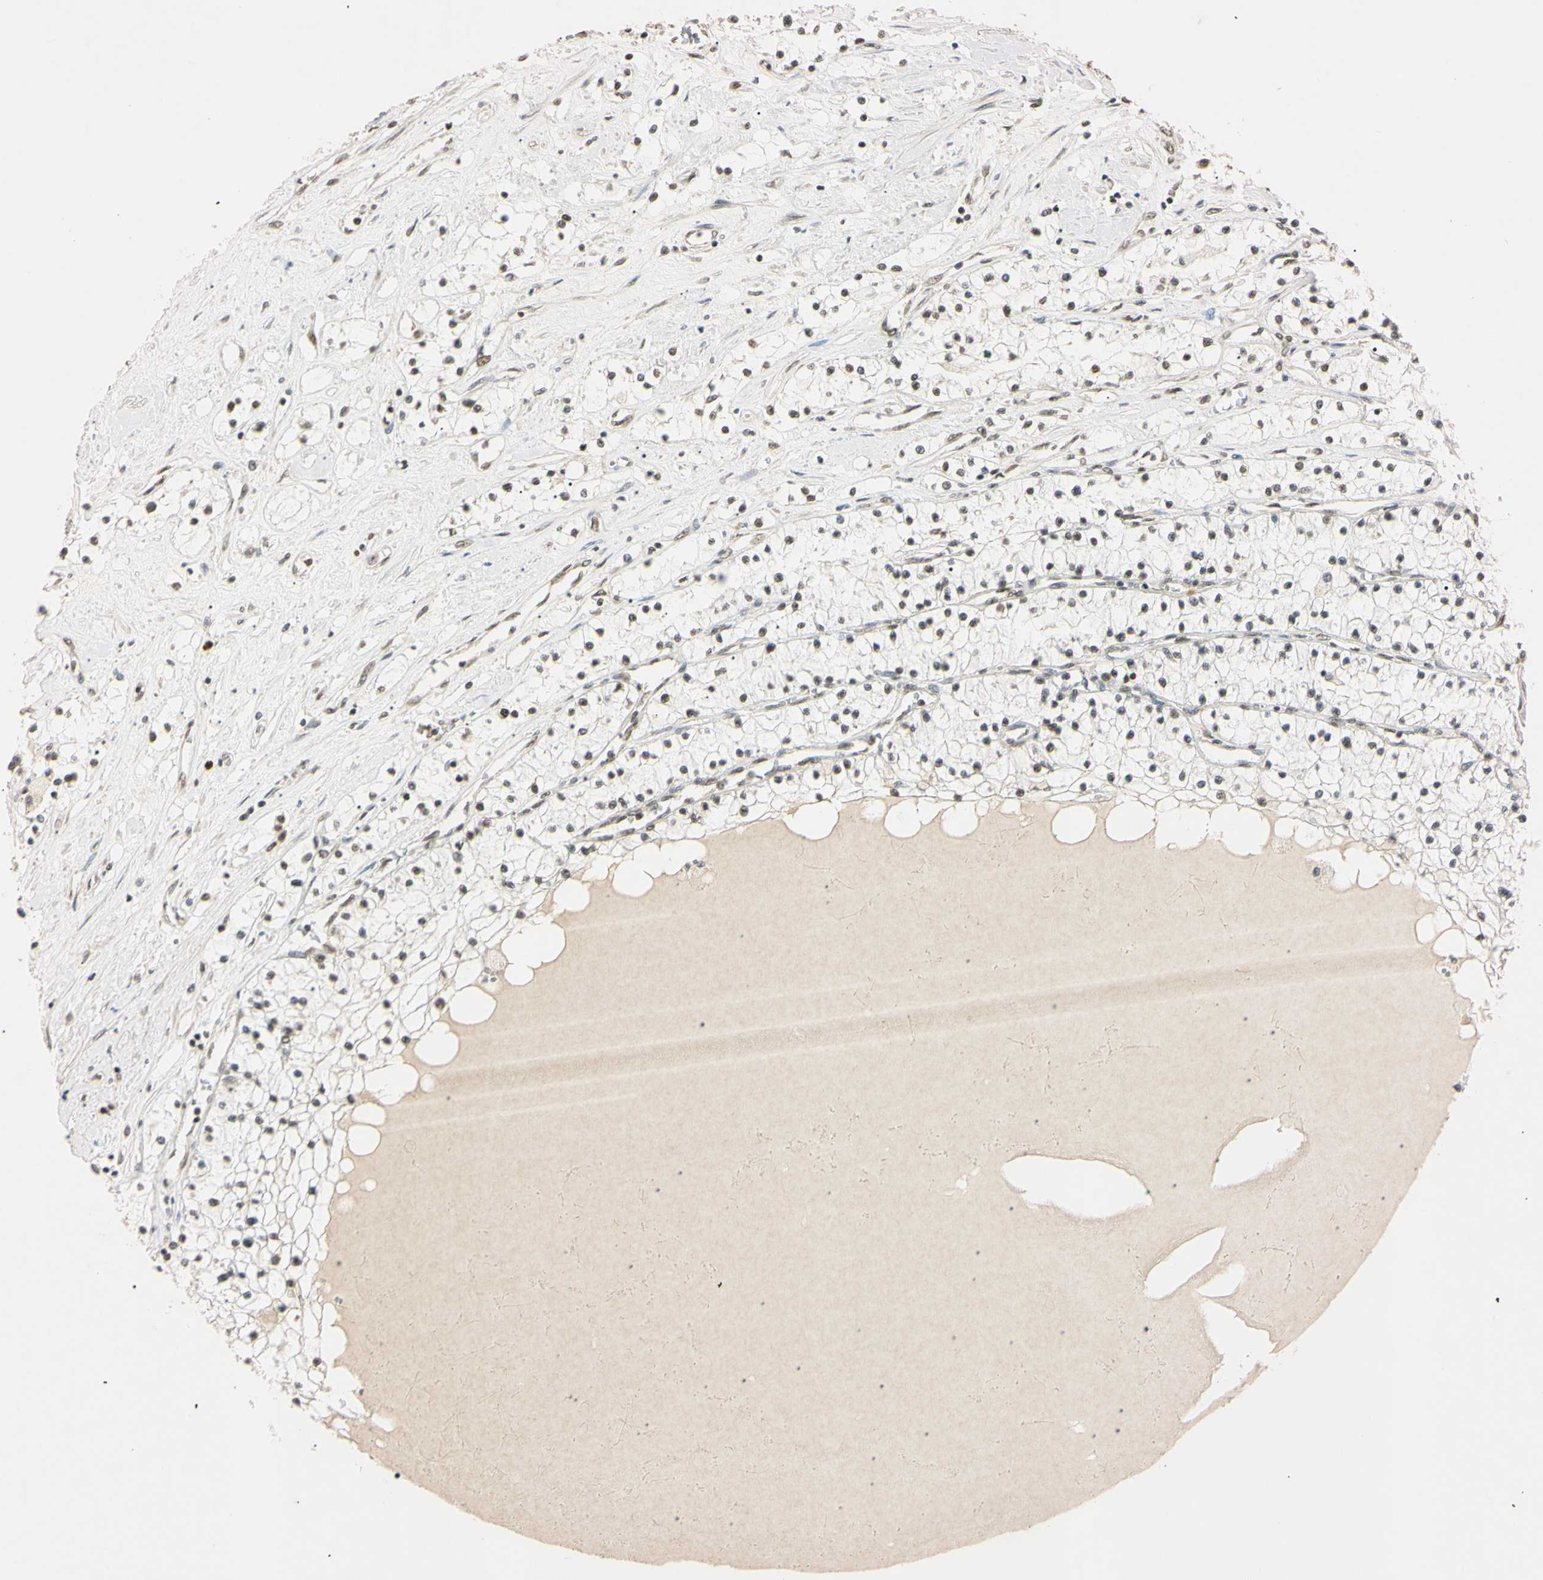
{"staining": {"intensity": "strong", "quantity": ">75%", "location": "nuclear"}, "tissue": "renal cancer", "cell_type": "Tumor cells", "image_type": "cancer", "snomed": [{"axis": "morphology", "description": "Adenocarcinoma, NOS"}, {"axis": "topography", "description": "Kidney"}], "caption": "Immunohistochemical staining of human renal cancer (adenocarcinoma) shows high levels of strong nuclear protein positivity in about >75% of tumor cells.", "gene": "SMARCA5", "patient": {"sex": "male", "age": 68}}